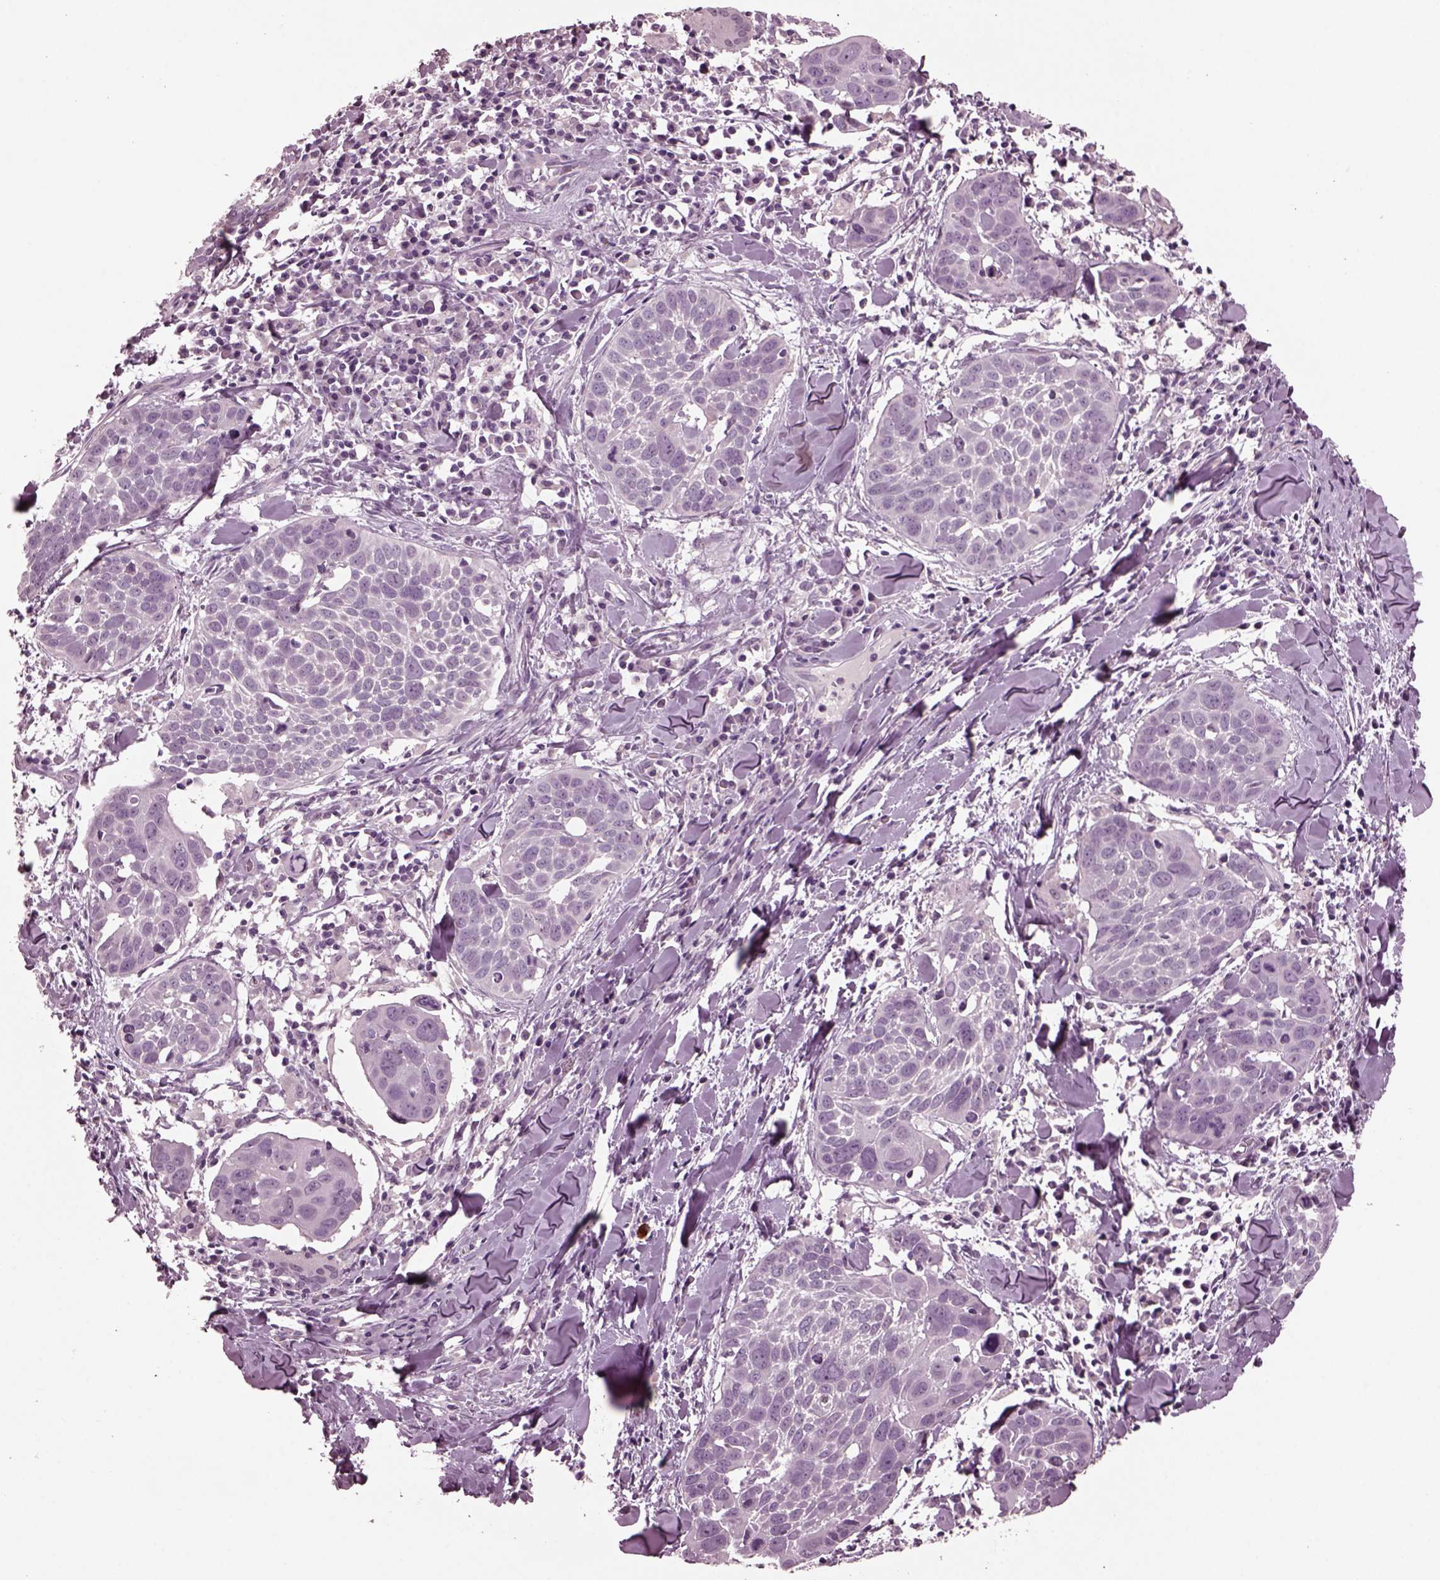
{"staining": {"intensity": "negative", "quantity": "none", "location": "none"}, "tissue": "lung cancer", "cell_type": "Tumor cells", "image_type": "cancer", "snomed": [{"axis": "morphology", "description": "Squamous cell carcinoma, NOS"}, {"axis": "topography", "description": "Lung"}], "caption": "There is no significant positivity in tumor cells of squamous cell carcinoma (lung).", "gene": "MIB2", "patient": {"sex": "male", "age": 57}}